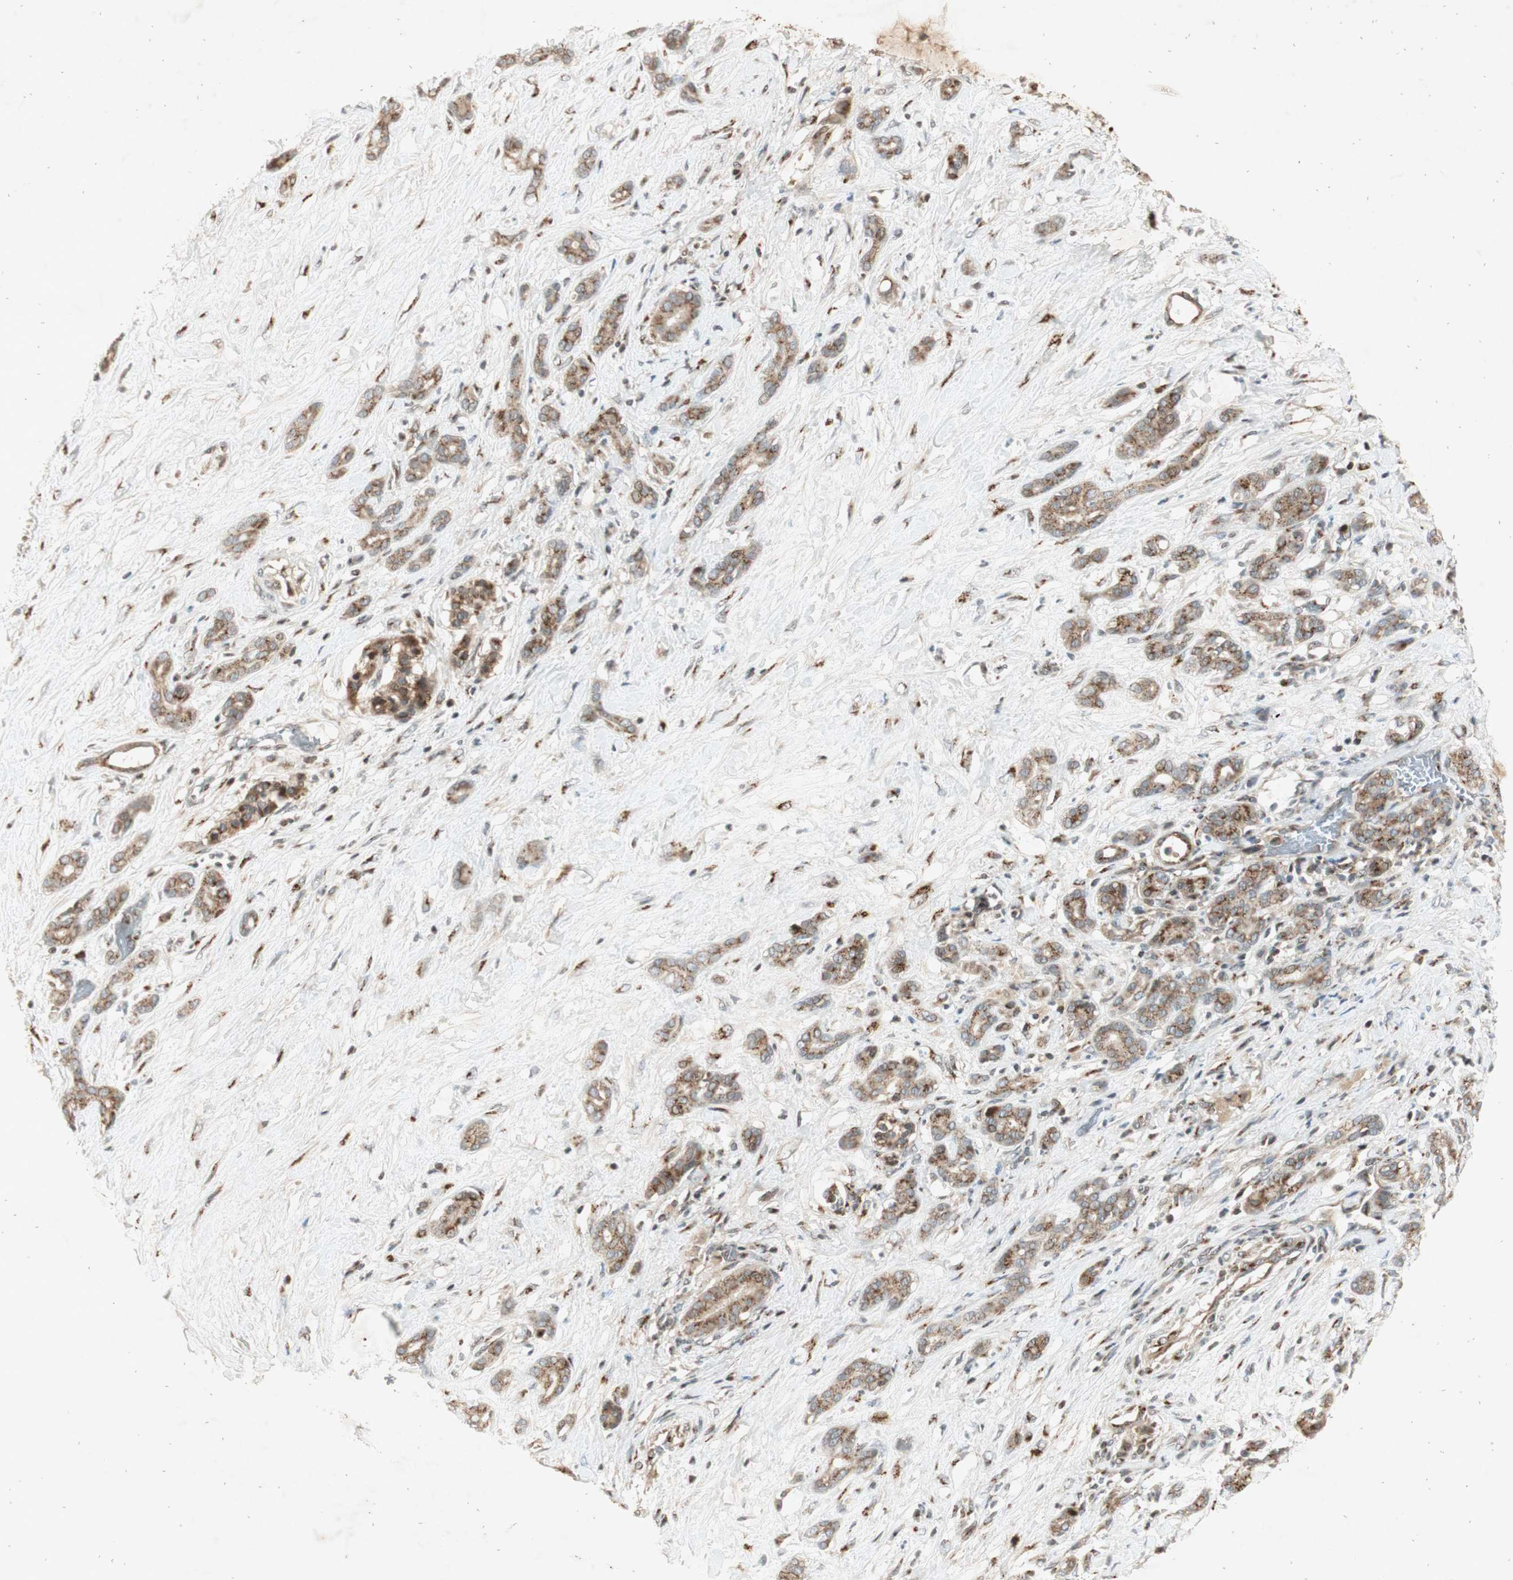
{"staining": {"intensity": "weak", "quantity": ">75%", "location": "cytoplasmic/membranous"}, "tissue": "pancreatic cancer", "cell_type": "Tumor cells", "image_type": "cancer", "snomed": [{"axis": "morphology", "description": "Adenocarcinoma, NOS"}, {"axis": "topography", "description": "Pancreas"}], "caption": "Protein staining by immunohistochemistry (IHC) reveals weak cytoplasmic/membranous staining in about >75% of tumor cells in pancreatic cancer. (DAB (3,3'-diaminobenzidine) = brown stain, brightfield microscopy at high magnification).", "gene": "NEO1", "patient": {"sex": "male", "age": 41}}